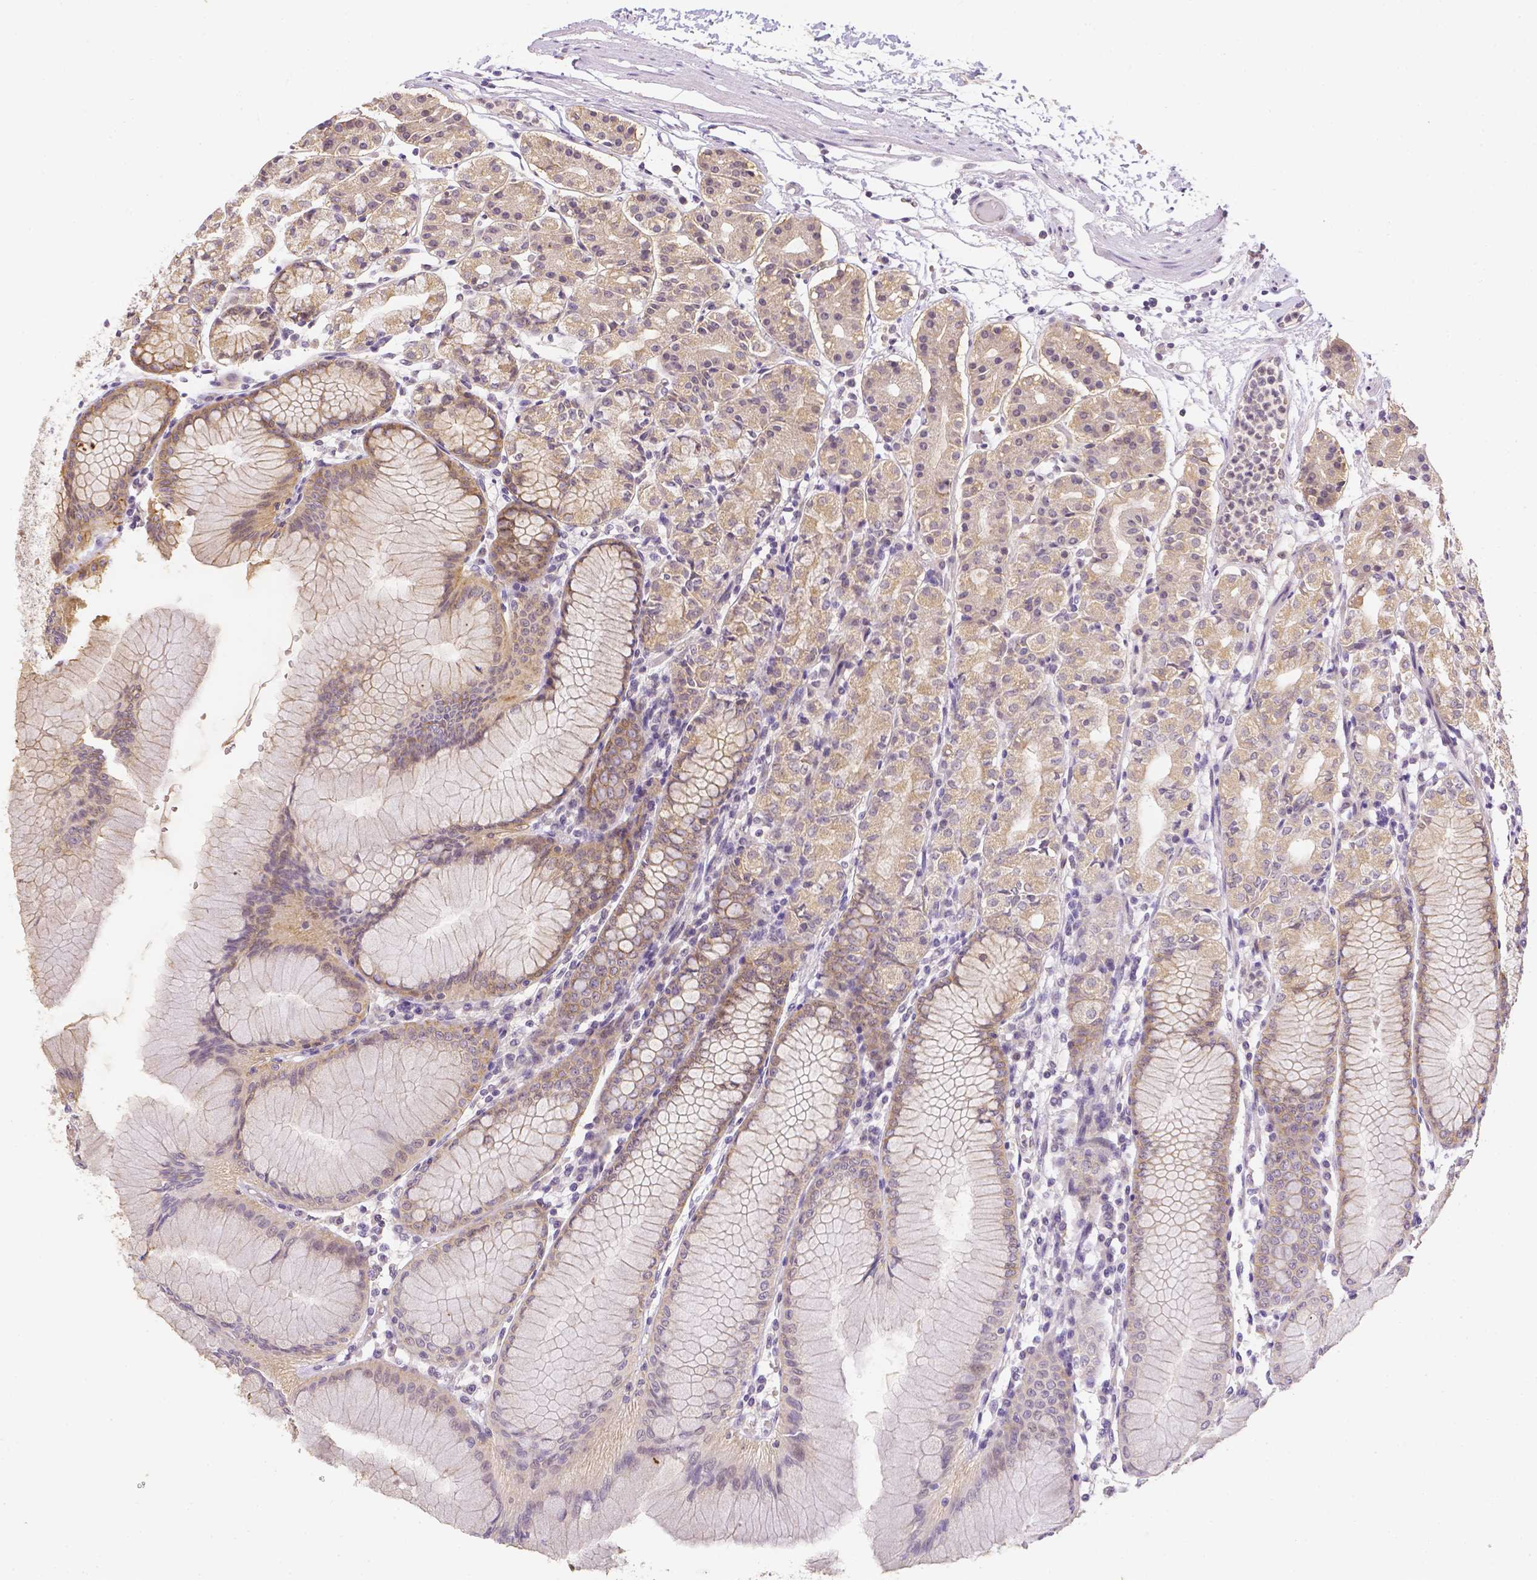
{"staining": {"intensity": "weak", "quantity": "25%-75%", "location": "cytoplasmic/membranous"}, "tissue": "stomach", "cell_type": "Glandular cells", "image_type": "normal", "snomed": [{"axis": "morphology", "description": "Normal tissue, NOS"}, {"axis": "topography", "description": "Stomach"}], "caption": "Immunohistochemical staining of unremarkable stomach demonstrates low levels of weak cytoplasmic/membranous staining in approximately 25%-75% of glandular cells.", "gene": "ZNF280B", "patient": {"sex": "female", "age": 57}}